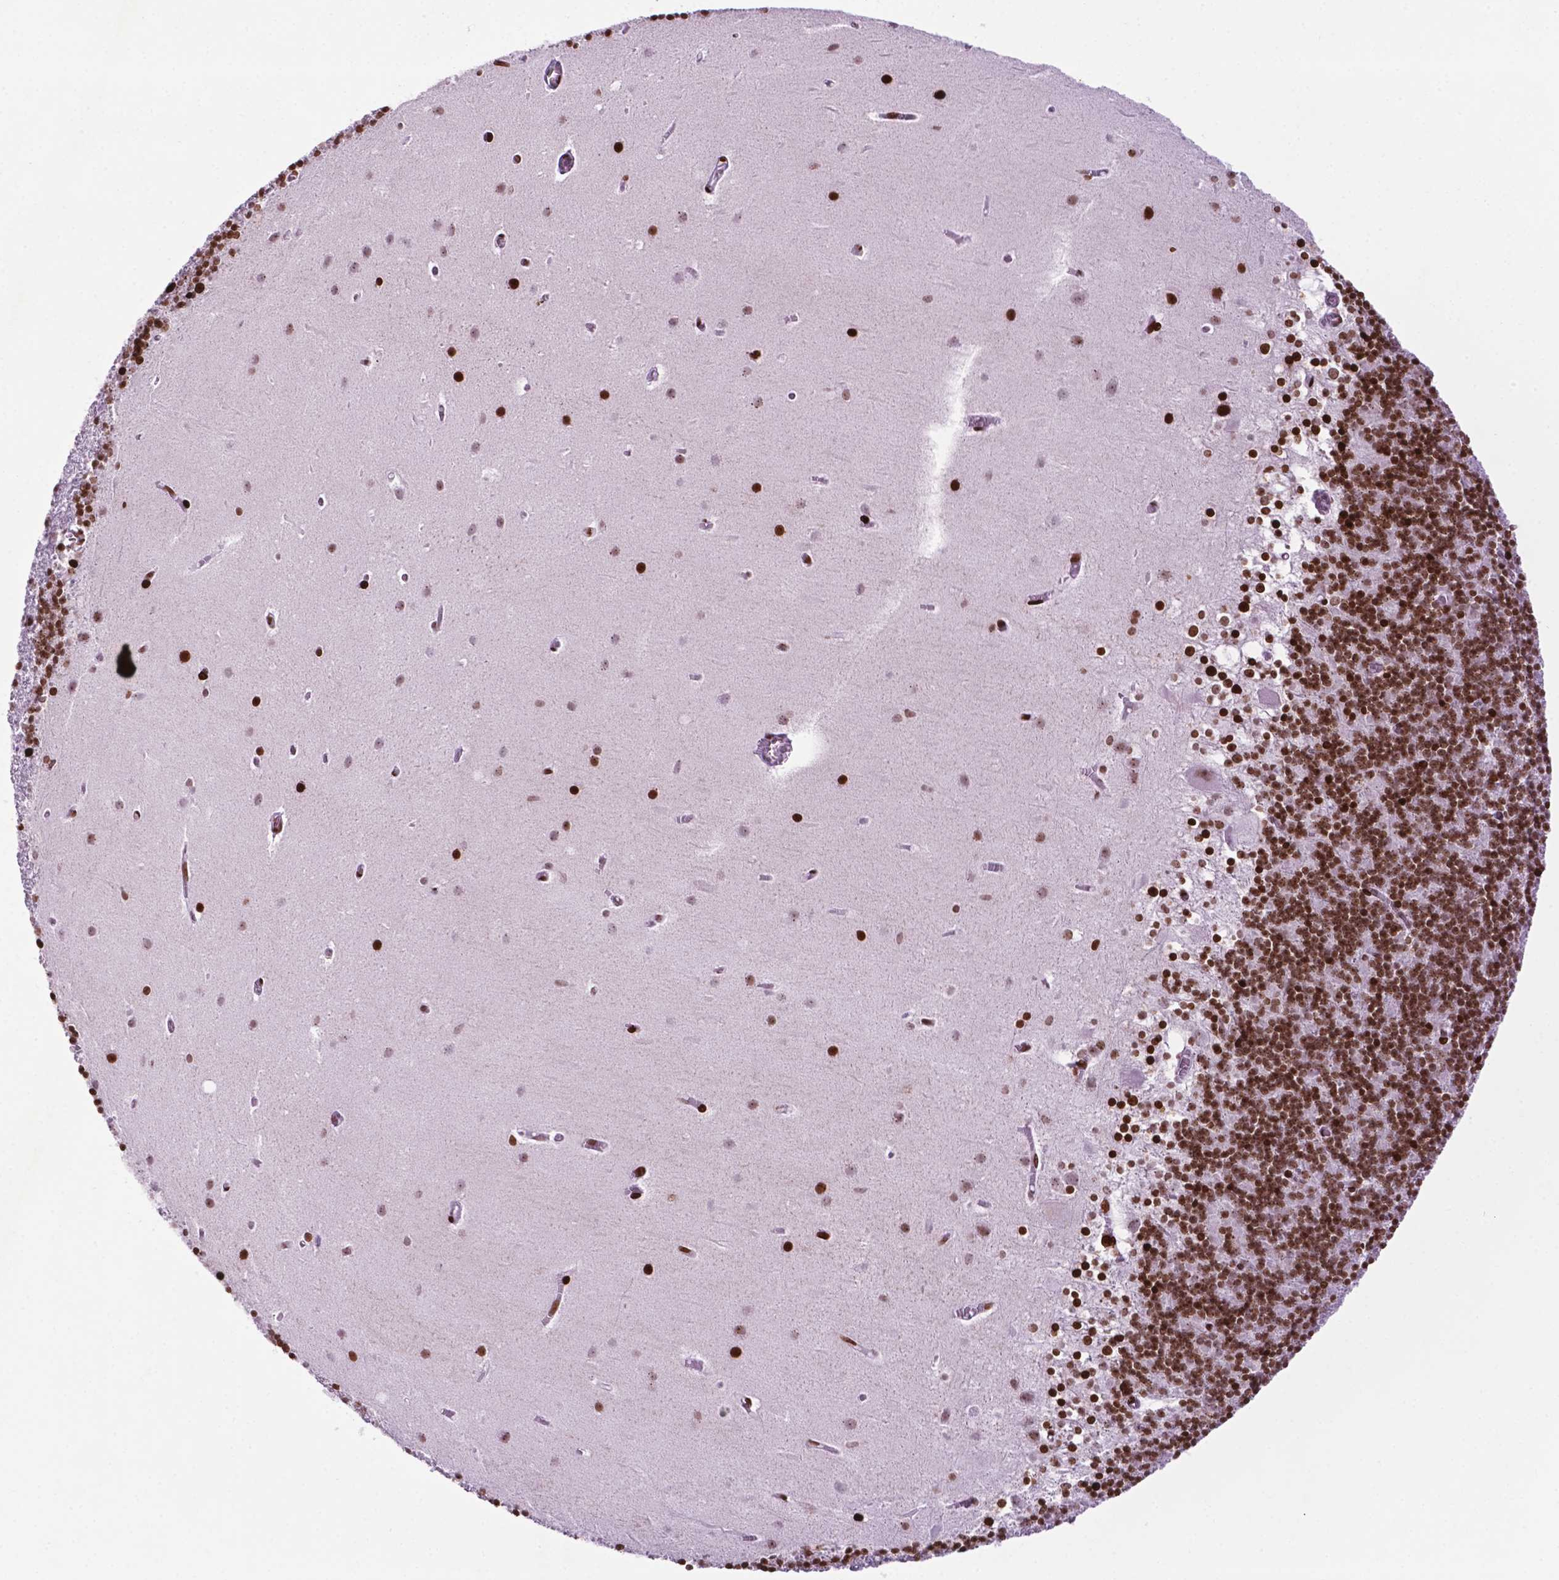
{"staining": {"intensity": "strong", "quantity": ">75%", "location": "nuclear"}, "tissue": "cerebellum", "cell_type": "Cells in granular layer", "image_type": "normal", "snomed": [{"axis": "morphology", "description": "Normal tissue, NOS"}, {"axis": "topography", "description": "Cerebellum"}], "caption": "Strong nuclear staining for a protein is present in approximately >75% of cells in granular layer of normal cerebellum using IHC.", "gene": "TMEM250", "patient": {"sex": "male", "age": 70}}